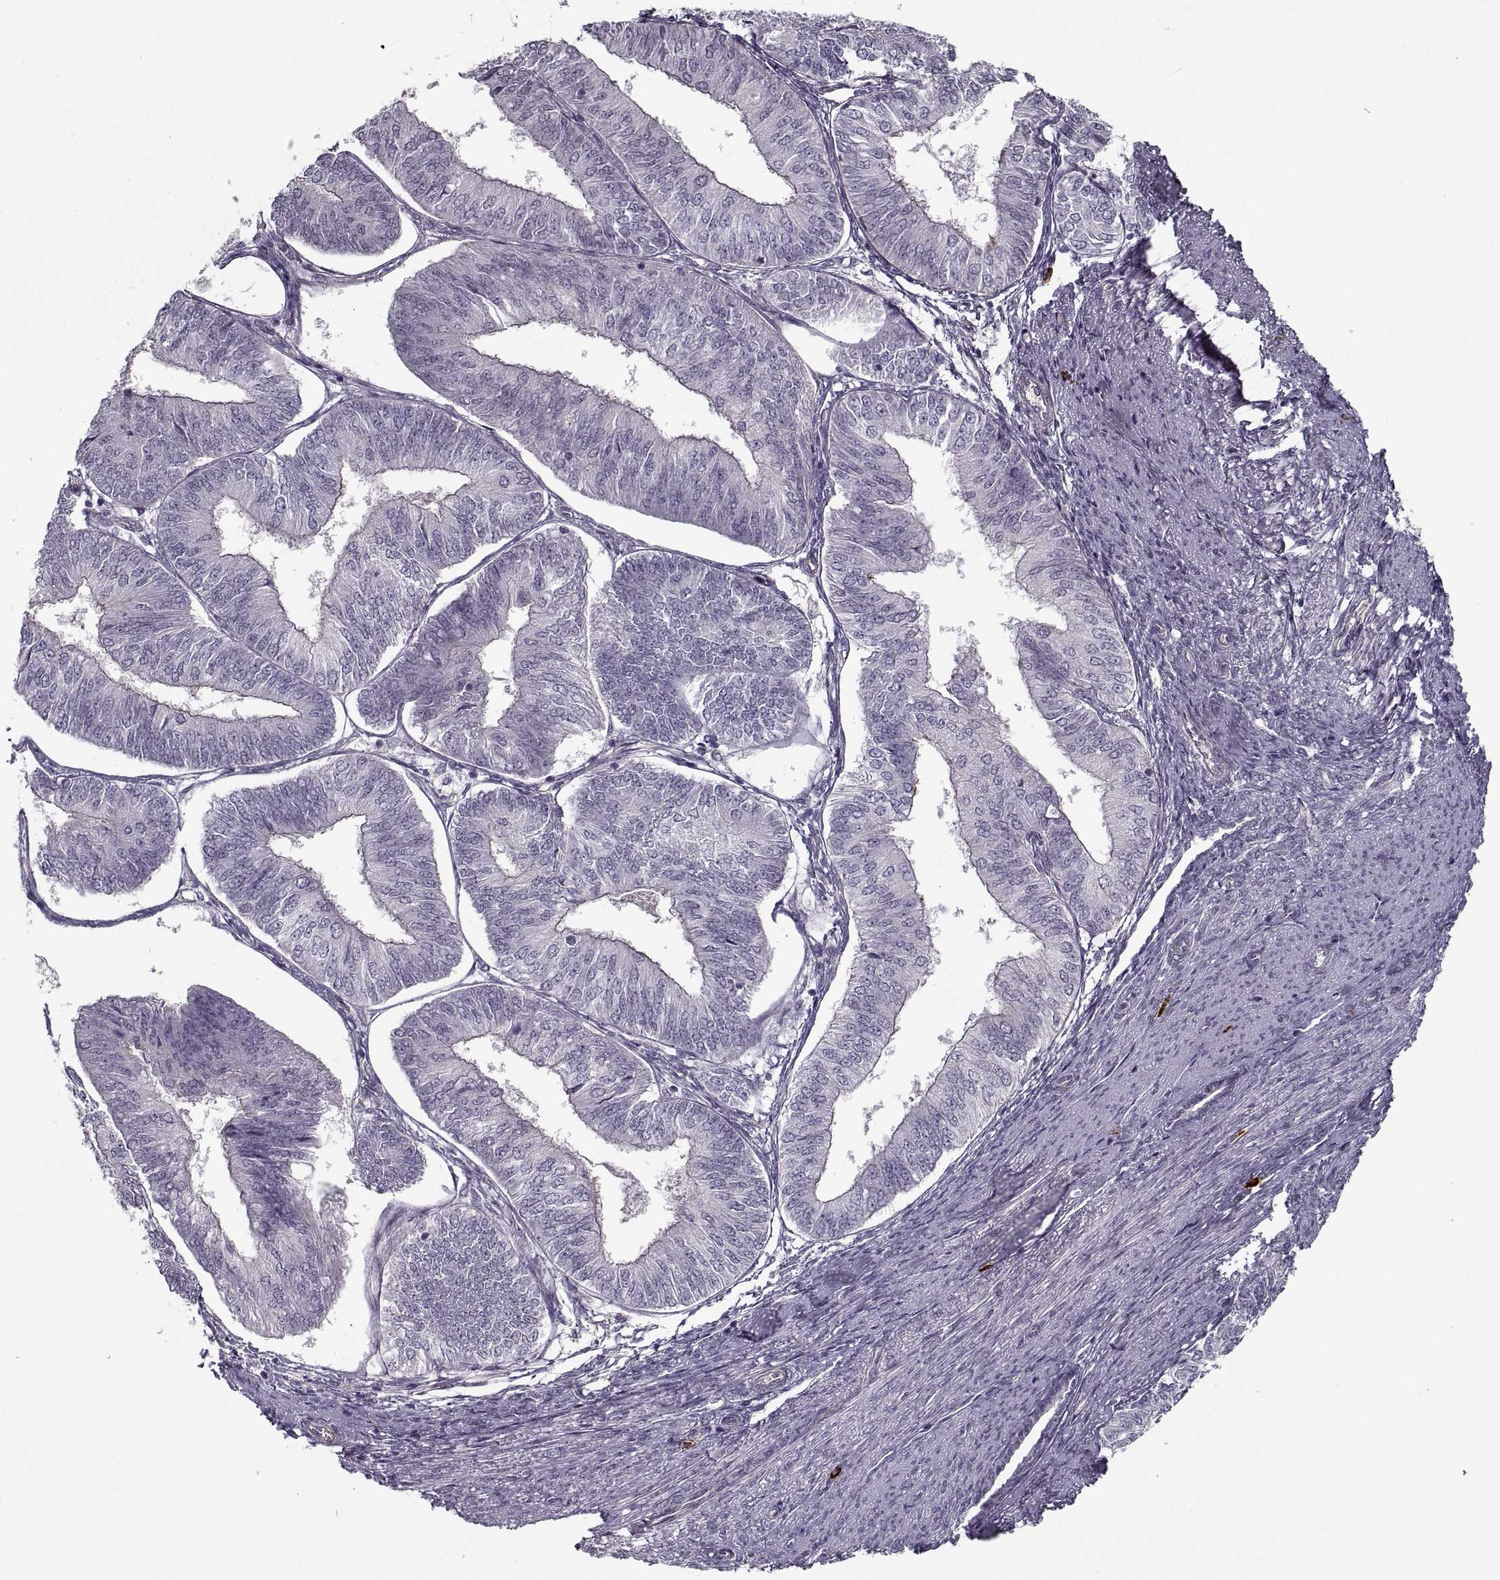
{"staining": {"intensity": "negative", "quantity": "none", "location": "none"}, "tissue": "endometrial cancer", "cell_type": "Tumor cells", "image_type": "cancer", "snomed": [{"axis": "morphology", "description": "Adenocarcinoma, NOS"}, {"axis": "topography", "description": "Endometrium"}], "caption": "IHC micrograph of neoplastic tissue: human endometrial cancer stained with DAB (3,3'-diaminobenzidine) displays no significant protein staining in tumor cells.", "gene": "LAMB2", "patient": {"sex": "female", "age": 58}}